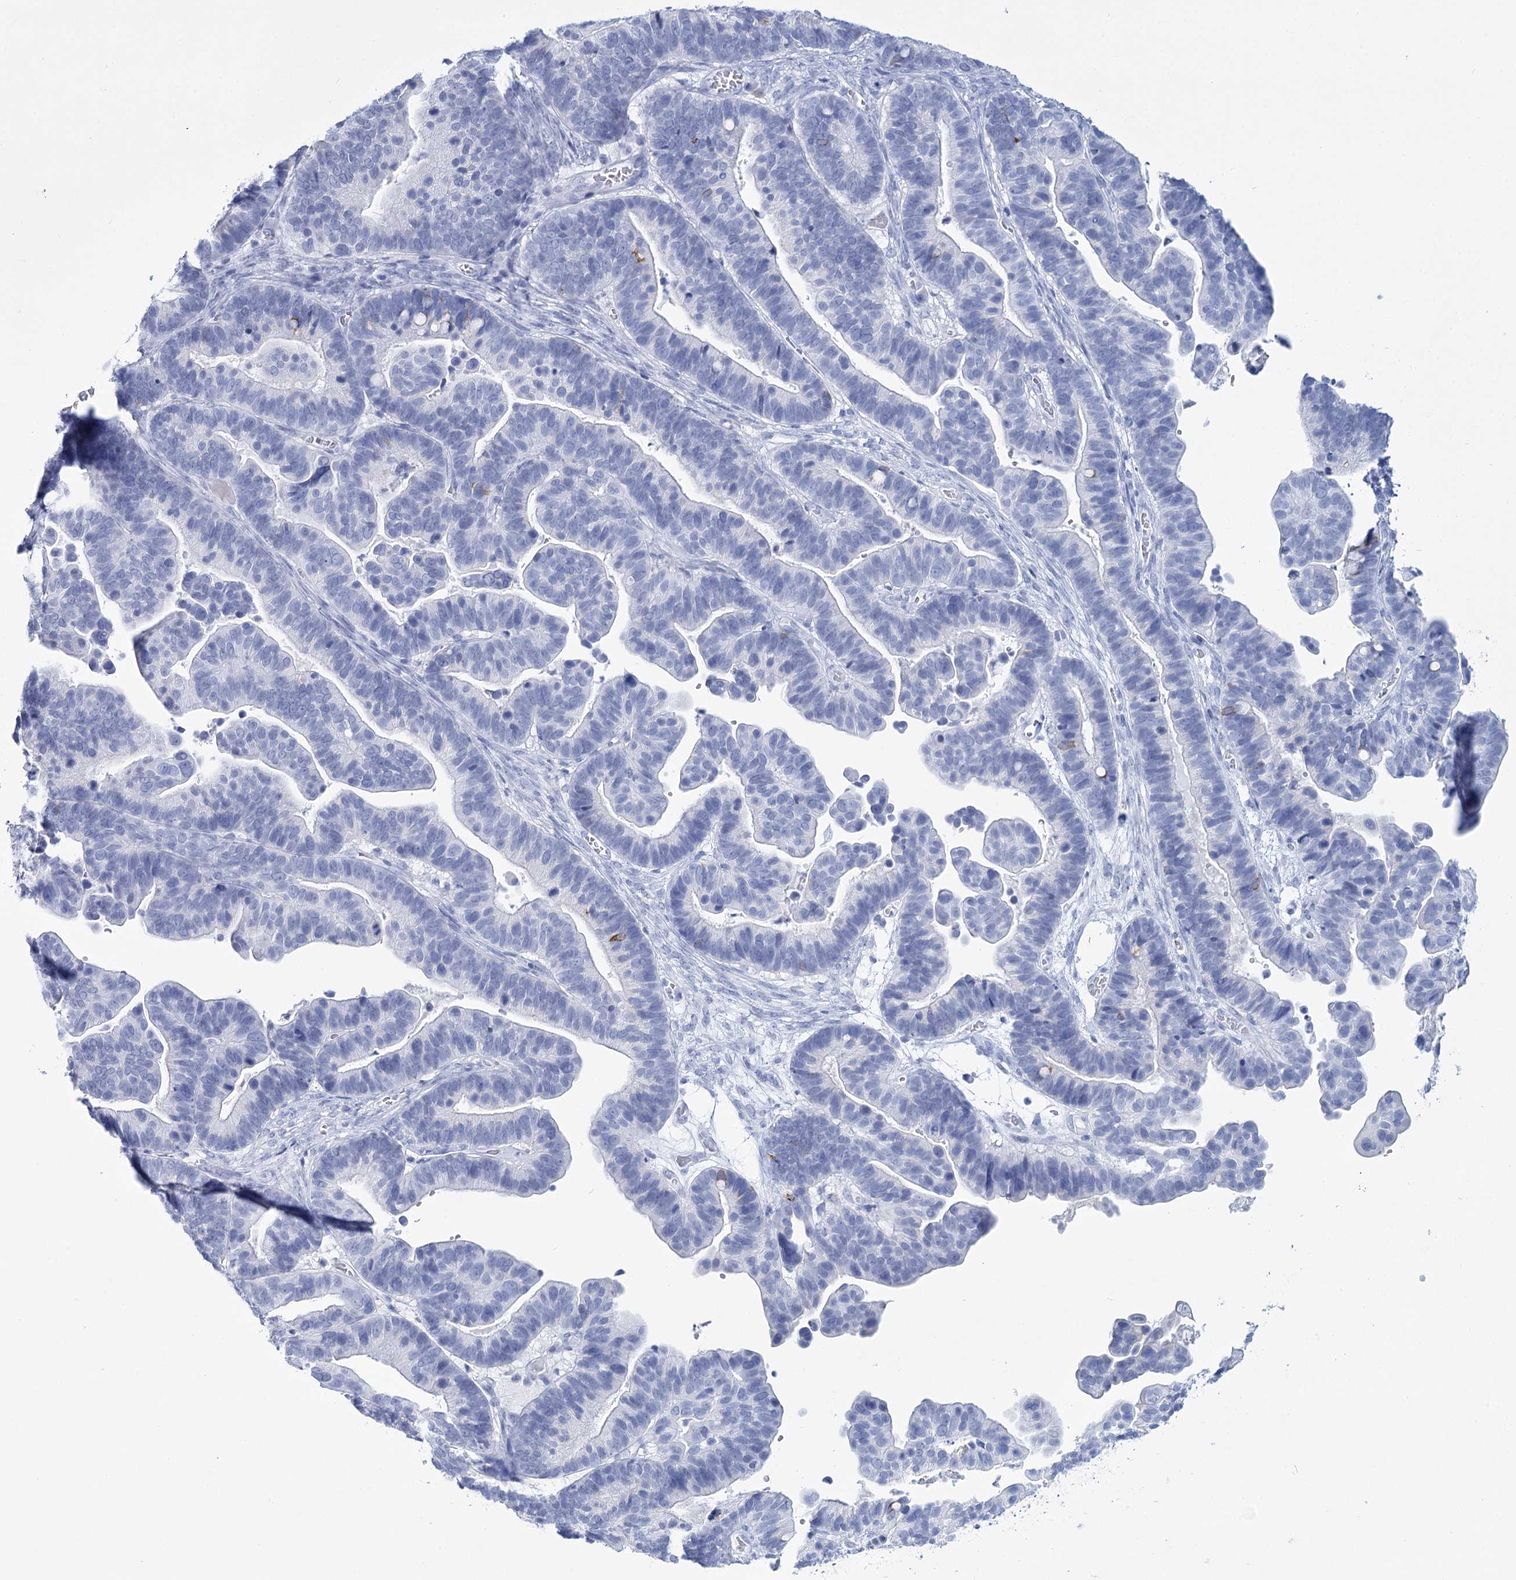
{"staining": {"intensity": "negative", "quantity": "none", "location": "none"}, "tissue": "ovarian cancer", "cell_type": "Tumor cells", "image_type": "cancer", "snomed": [{"axis": "morphology", "description": "Cystadenocarcinoma, serous, NOS"}, {"axis": "topography", "description": "Ovary"}], "caption": "The IHC image has no significant expression in tumor cells of serous cystadenocarcinoma (ovarian) tissue. (DAB immunohistochemistry (IHC), high magnification).", "gene": "RNF186", "patient": {"sex": "female", "age": 56}}